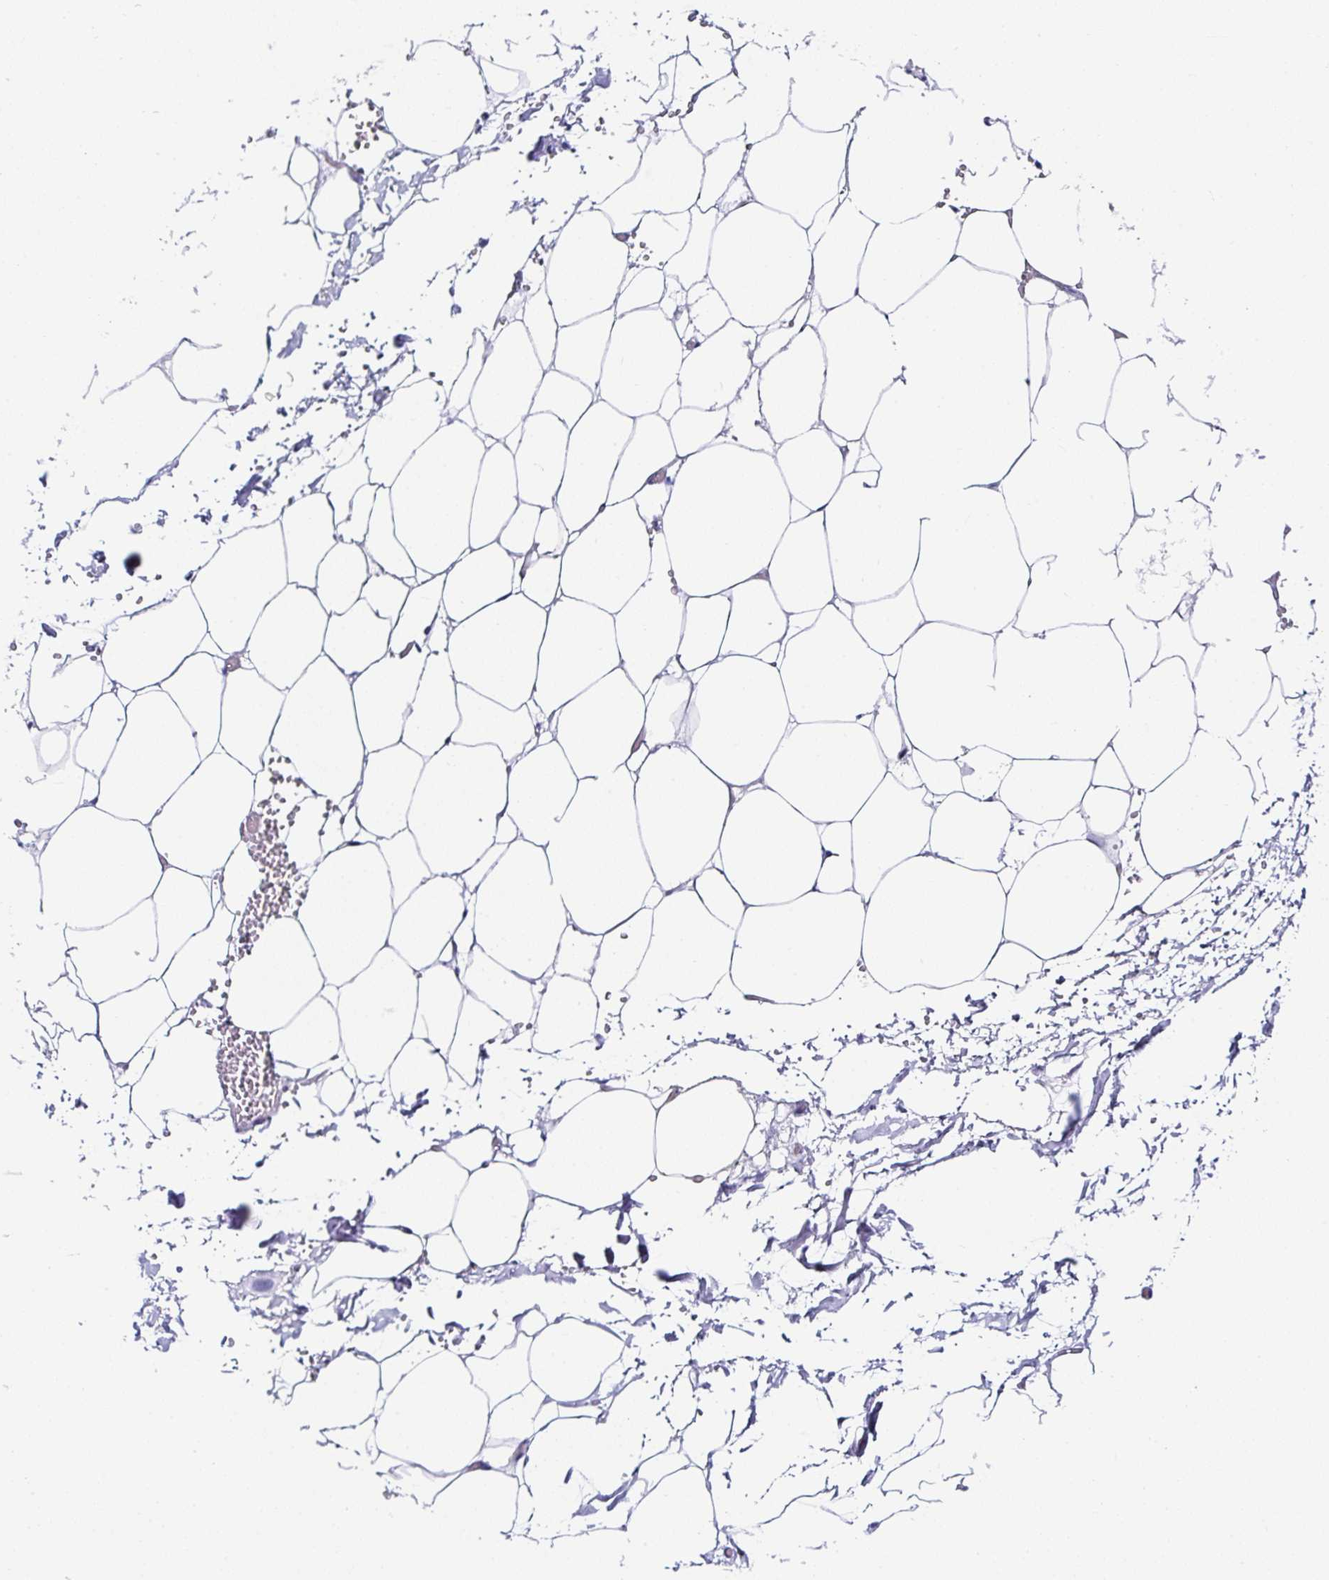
{"staining": {"intensity": "negative", "quantity": "none", "location": "none"}, "tissue": "adipose tissue", "cell_type": "Adipocytes", "image_type": "normal", "snomed": [{"axis": "morphology", "description": "Normal tissue, NOS"}, {"axis": "topography", "description": "Adipose tissue"}, {"axis": "topography", "description": "Vascular tissue"}, {"axis": "topography", "description": "Rectum"}, {"axis": "topography", "description": "Peripheral nerve tissue"}], "caption": "Adipocytes show no significant protein positivity in normal adipose tissue. The staining is performed using DAB (3,3'-diaminobenzidine) brown chromogen with nuclei counter-stained in using hematoxylin.", "gene": "TMPRSS11E", "patient": {"sex": "female", "age": 69}}